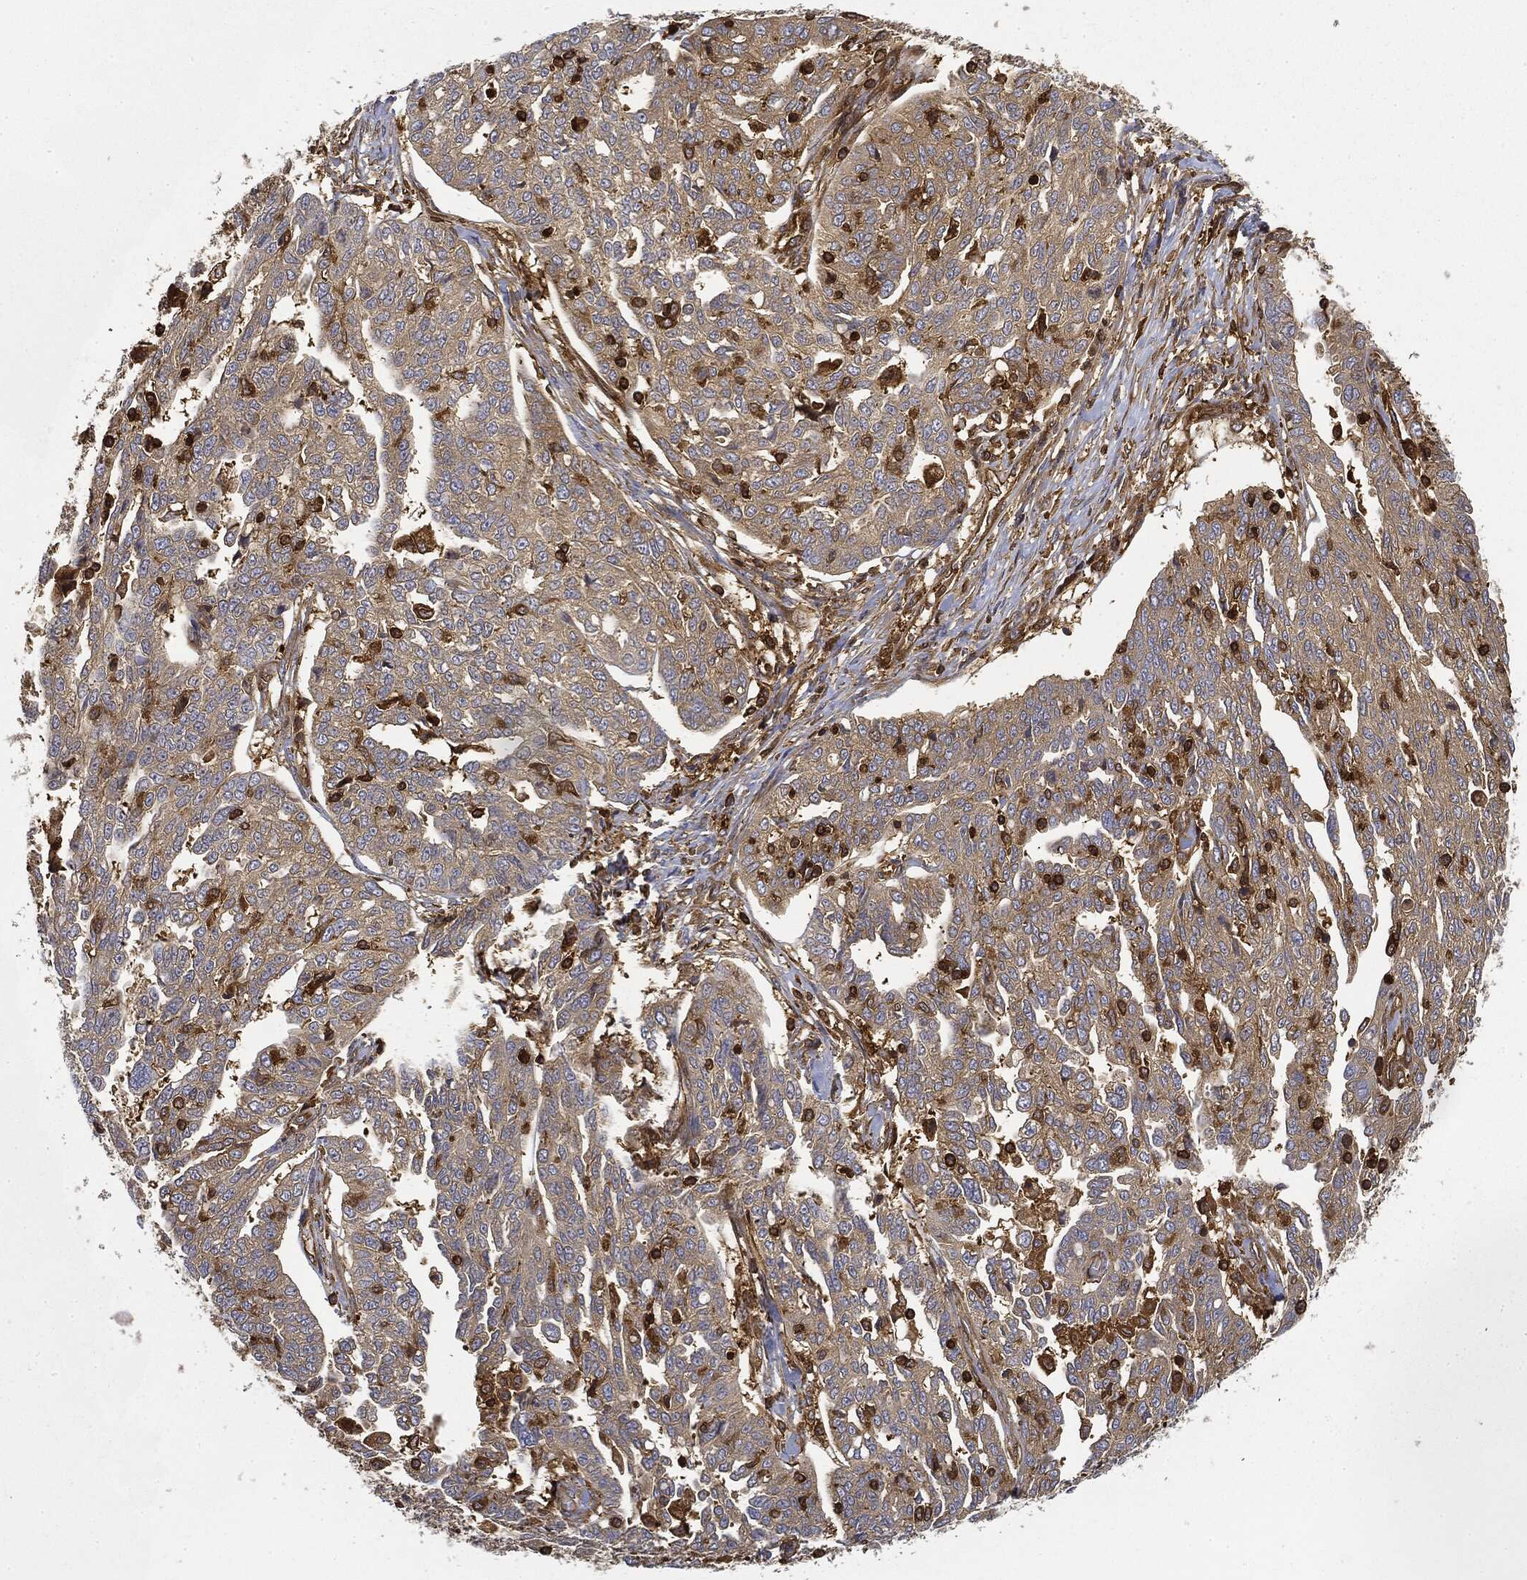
{"staining": {"intensity": "moderate", "quantity": "25%-75%", "location": "cytoplasmic/membranous"}, "tissue": "ovarian cancer", "cell_type": "Tumor cells", "image_type": "cancer", "snomed": [{"axis": "morphology", "description": "Cystadenocarcinoma, serous, NOS"}, {"axis": "topography", "description": "Ovary"}], "caption": "Protein expression analysis of serous cystadenocarcinoma (ovarian) exhibits moderate cytoplasmic/membranous staining in about 25%-75% of tumor cells.", "gene": "WDR1", "patient": {"sex": "female", "age": 67}}